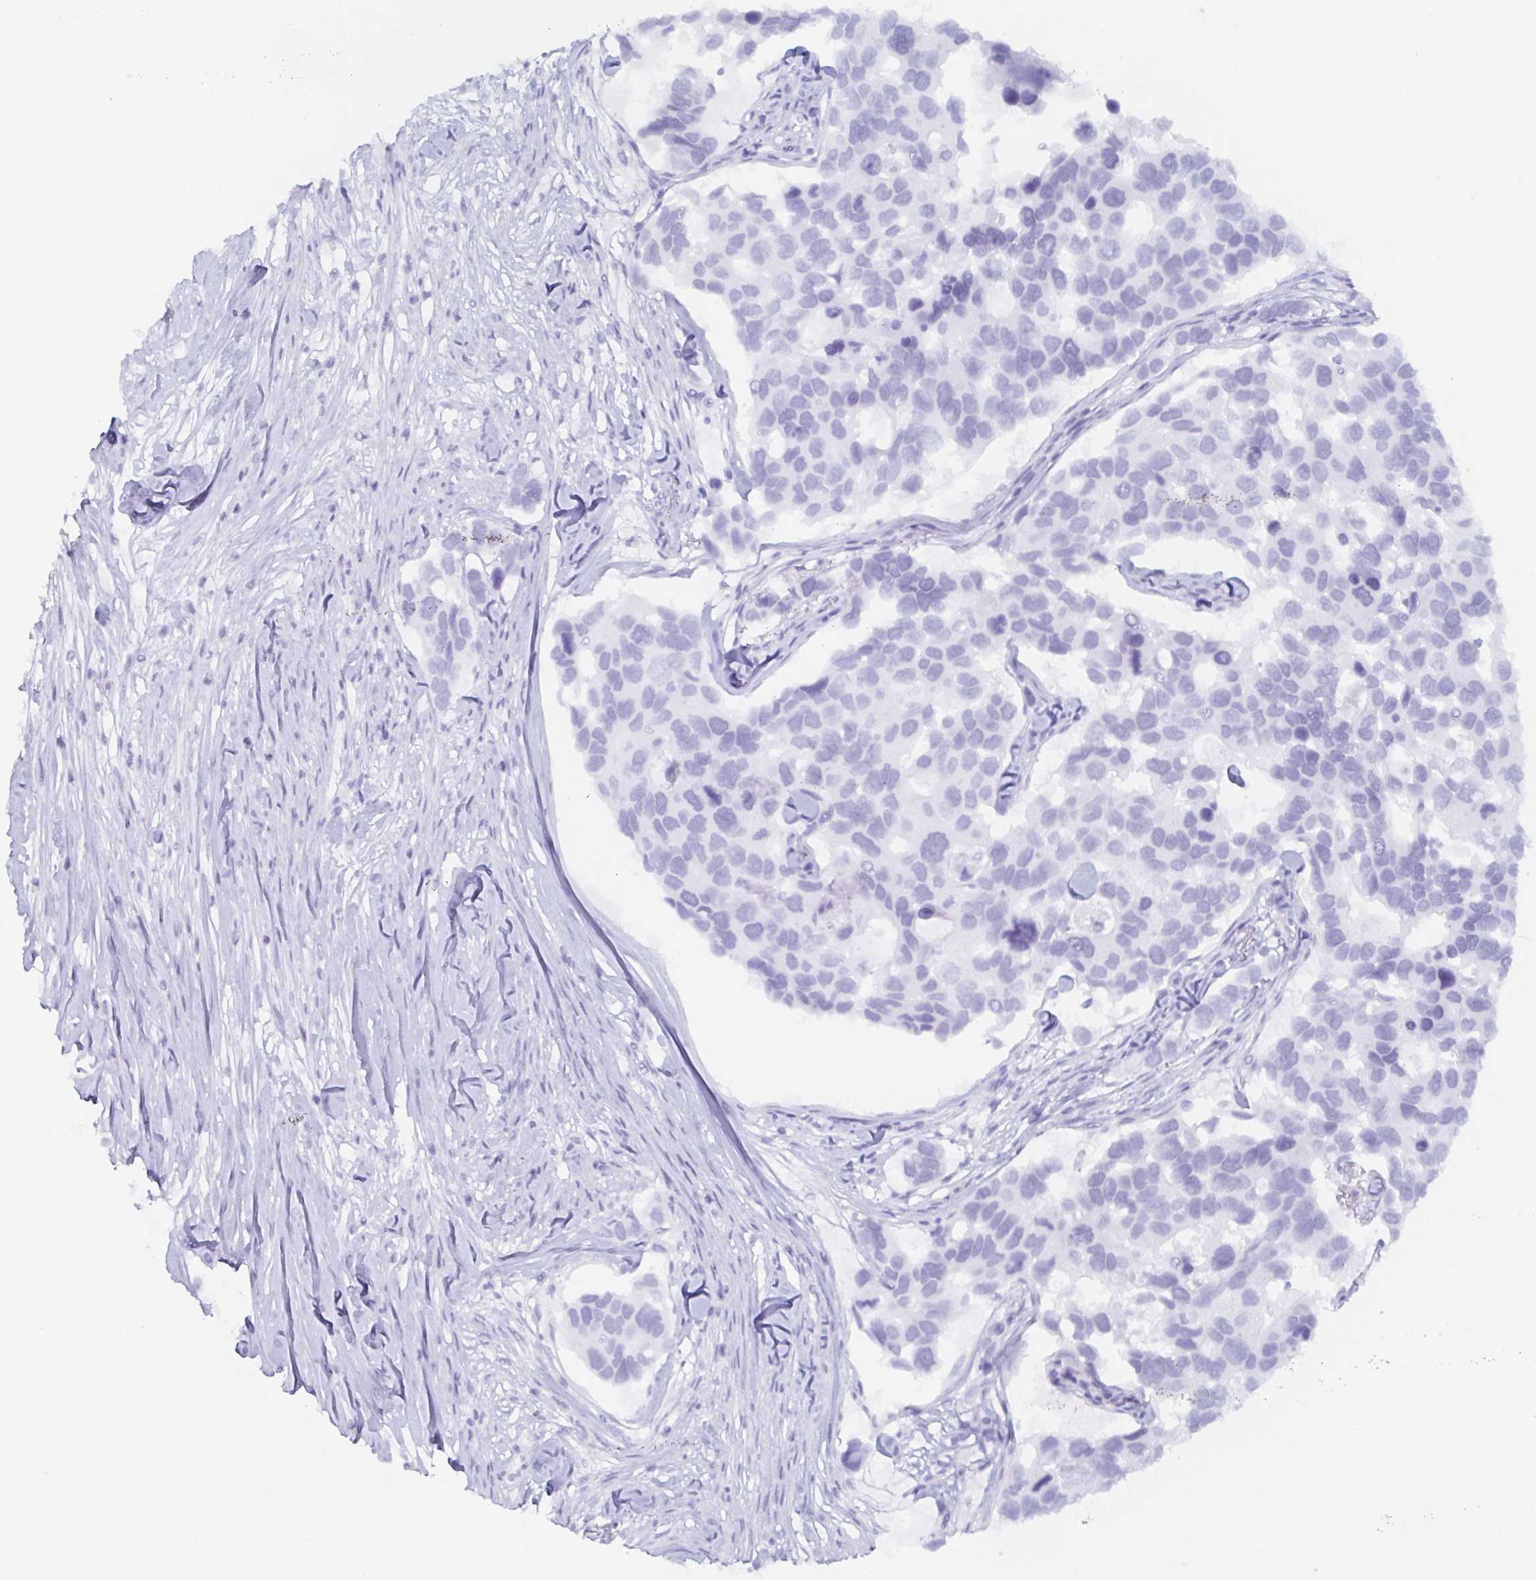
{"staining": {"intensity": "negative", "quantity": "none", "location": "none"}, "tissue": "breast cancer", "cell_type": "Tumor cells", "image_type": "cancer", "snomed": [{"axis": "morphology", "description": "Duct carcinoma"}, {"axis": "topography", "description": "Breast"}], "caption": "Breast cancer was stained to show a protein in brown. There is no significant positivity in tumor cells.", "gene": "AGFG2", "patient": {"sex": "female", "age": 83}}